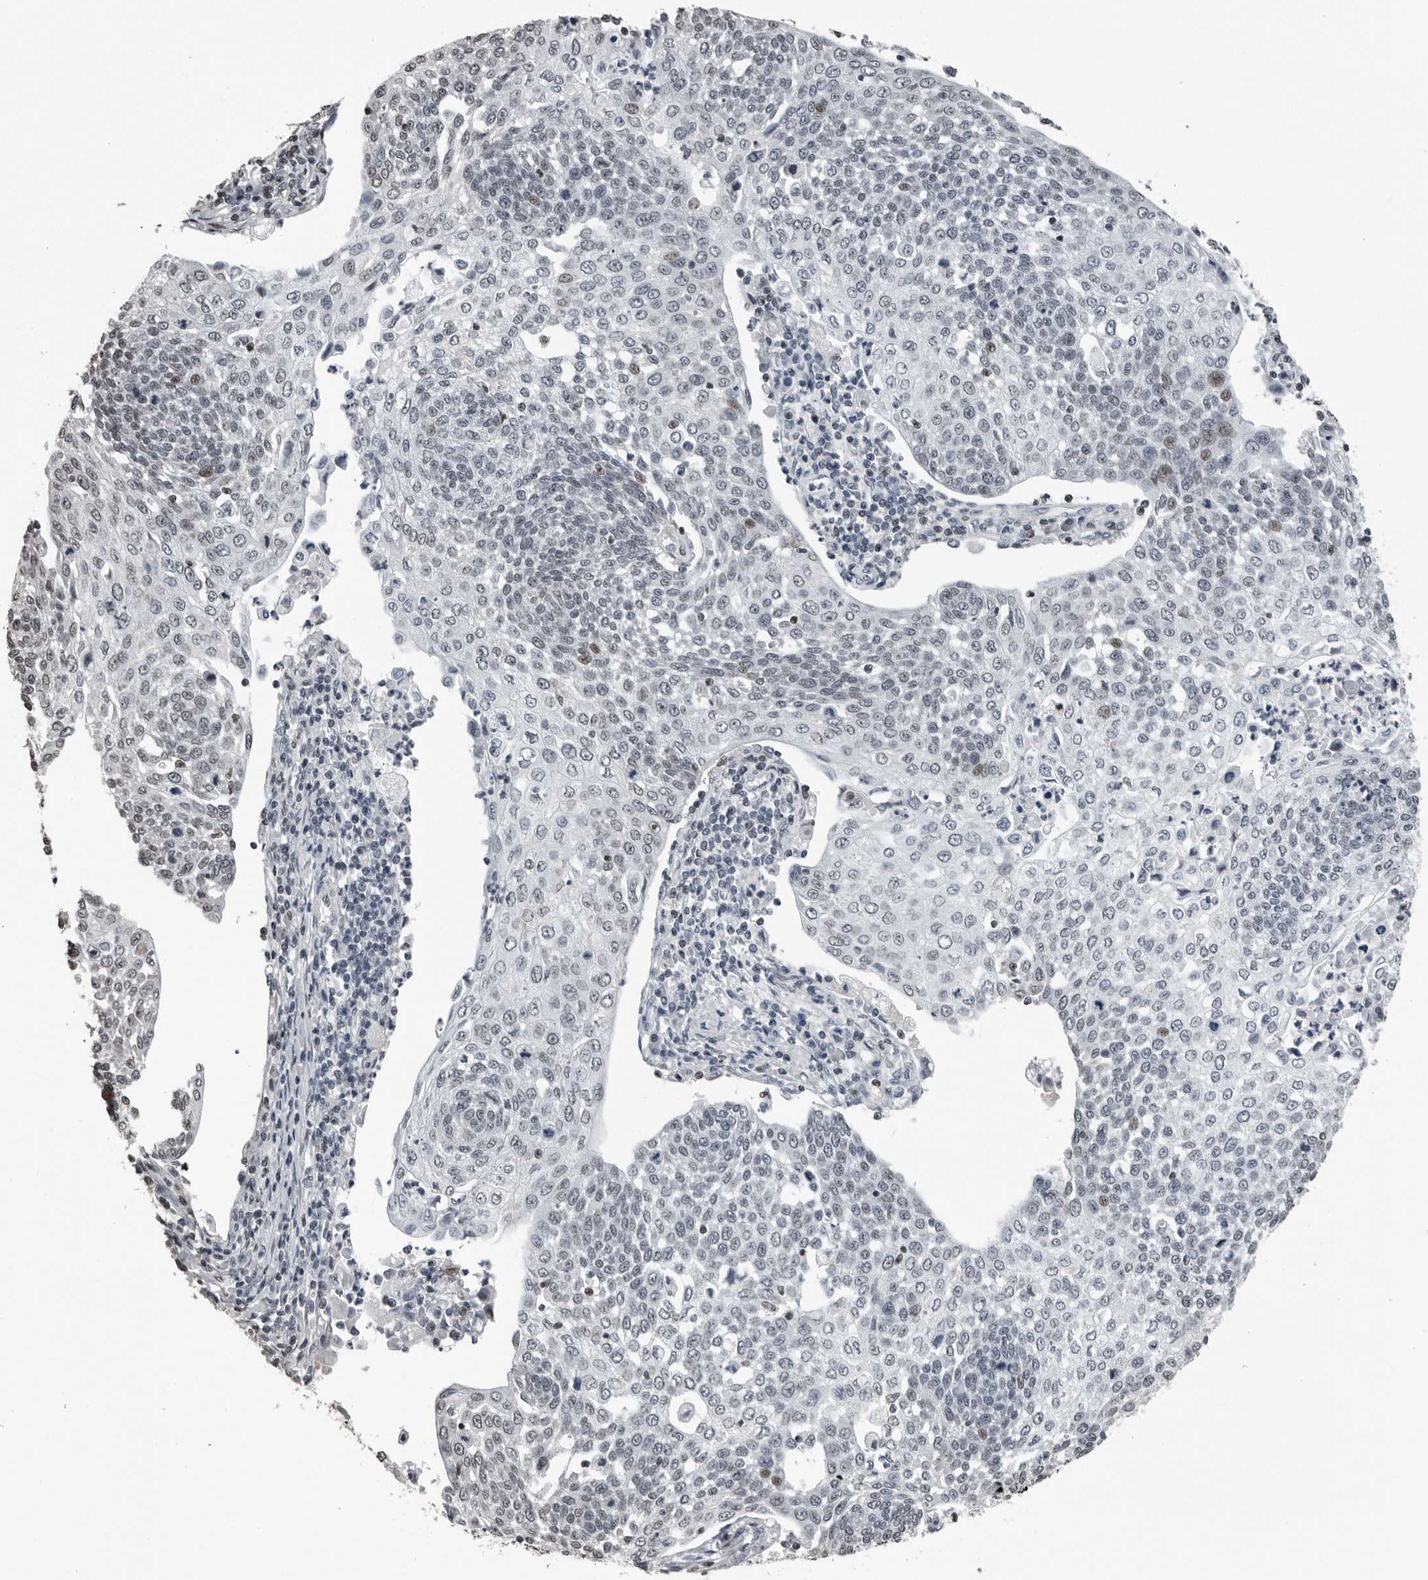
{"staining": {"intensity": "negative", "quantity": "none", "location": "none"}, "tissue": "cervical cancer", "cell_type": "Tumor cells", "image_type": "cancer", "snomed": [{"axis": "morphology", "description": "Squamous cell carcinoma, NOS"}, {"axis": "topography", "description": "Cervix"}], "caption": "A photomicrograph of cervical squamous cell carcinoma stained for a protein reveals no brown staining in tumor cells. (Brightfield microscopy of DAB (3,3'-diaminobenzidine) immunohistochemistry at high magnification).", "gene": "ORC1", "patient": {"sex": "female", "age": 34}}